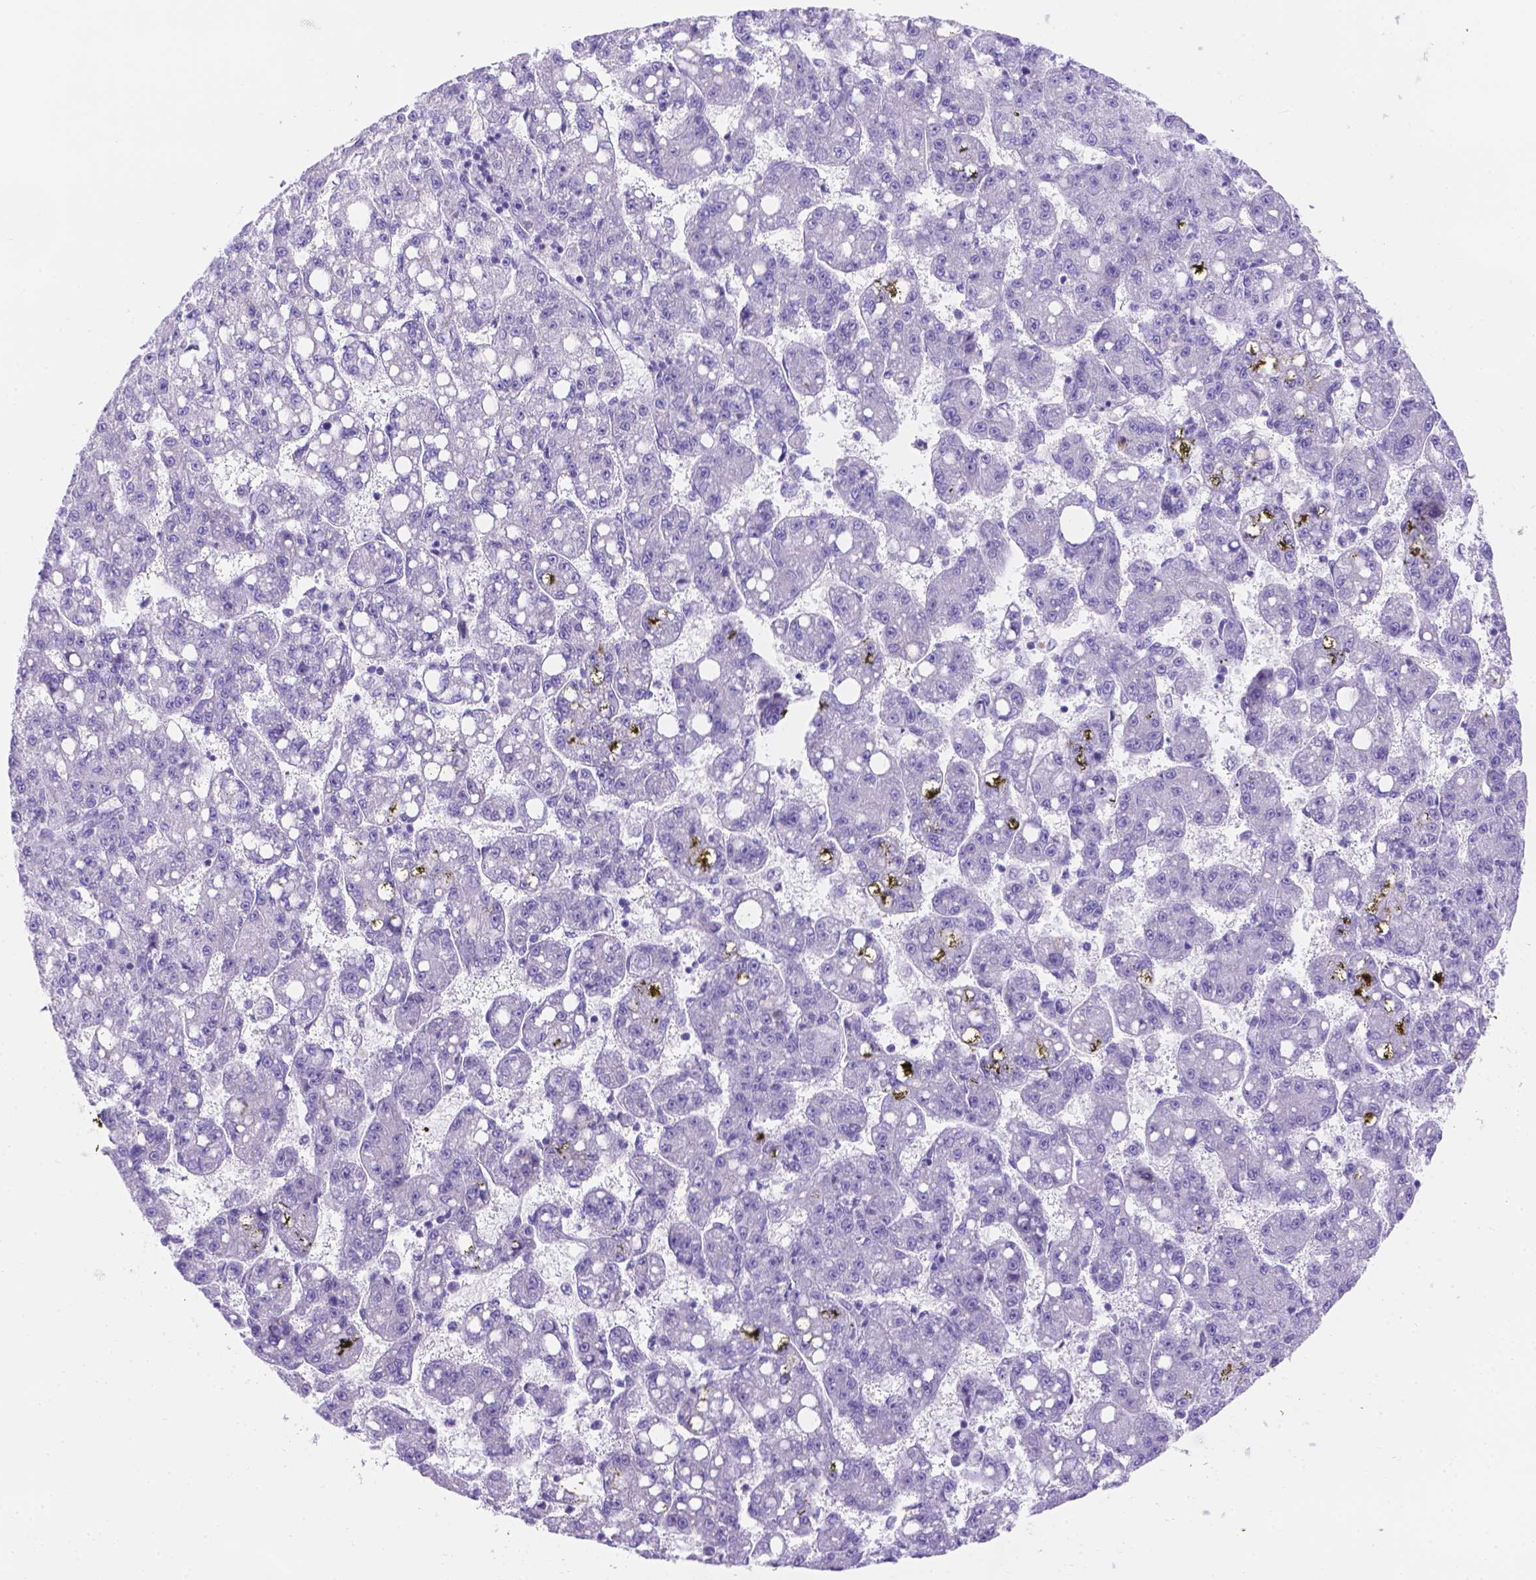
{"staining": {"intensity": "negative", "quantity": "none", "location": "none"}, "tissue": "liver cancer", "cell_type": "Tumor cells", "image_type": "cancer", "snomed": [{"axis": "morphology", "description": "Carcinoma, Hepatocellular, NOS"}, {"axis": "topography", "description": "Liver"}], "caption": "IHC histopathology image of neoplastic tissue: human liver cancer (hepatocellular carcinoma) stained with DAB displays no significant protein expression in tumor cells.", "gene": "MLN", "patient": {"sex": "female", "age": 65}}